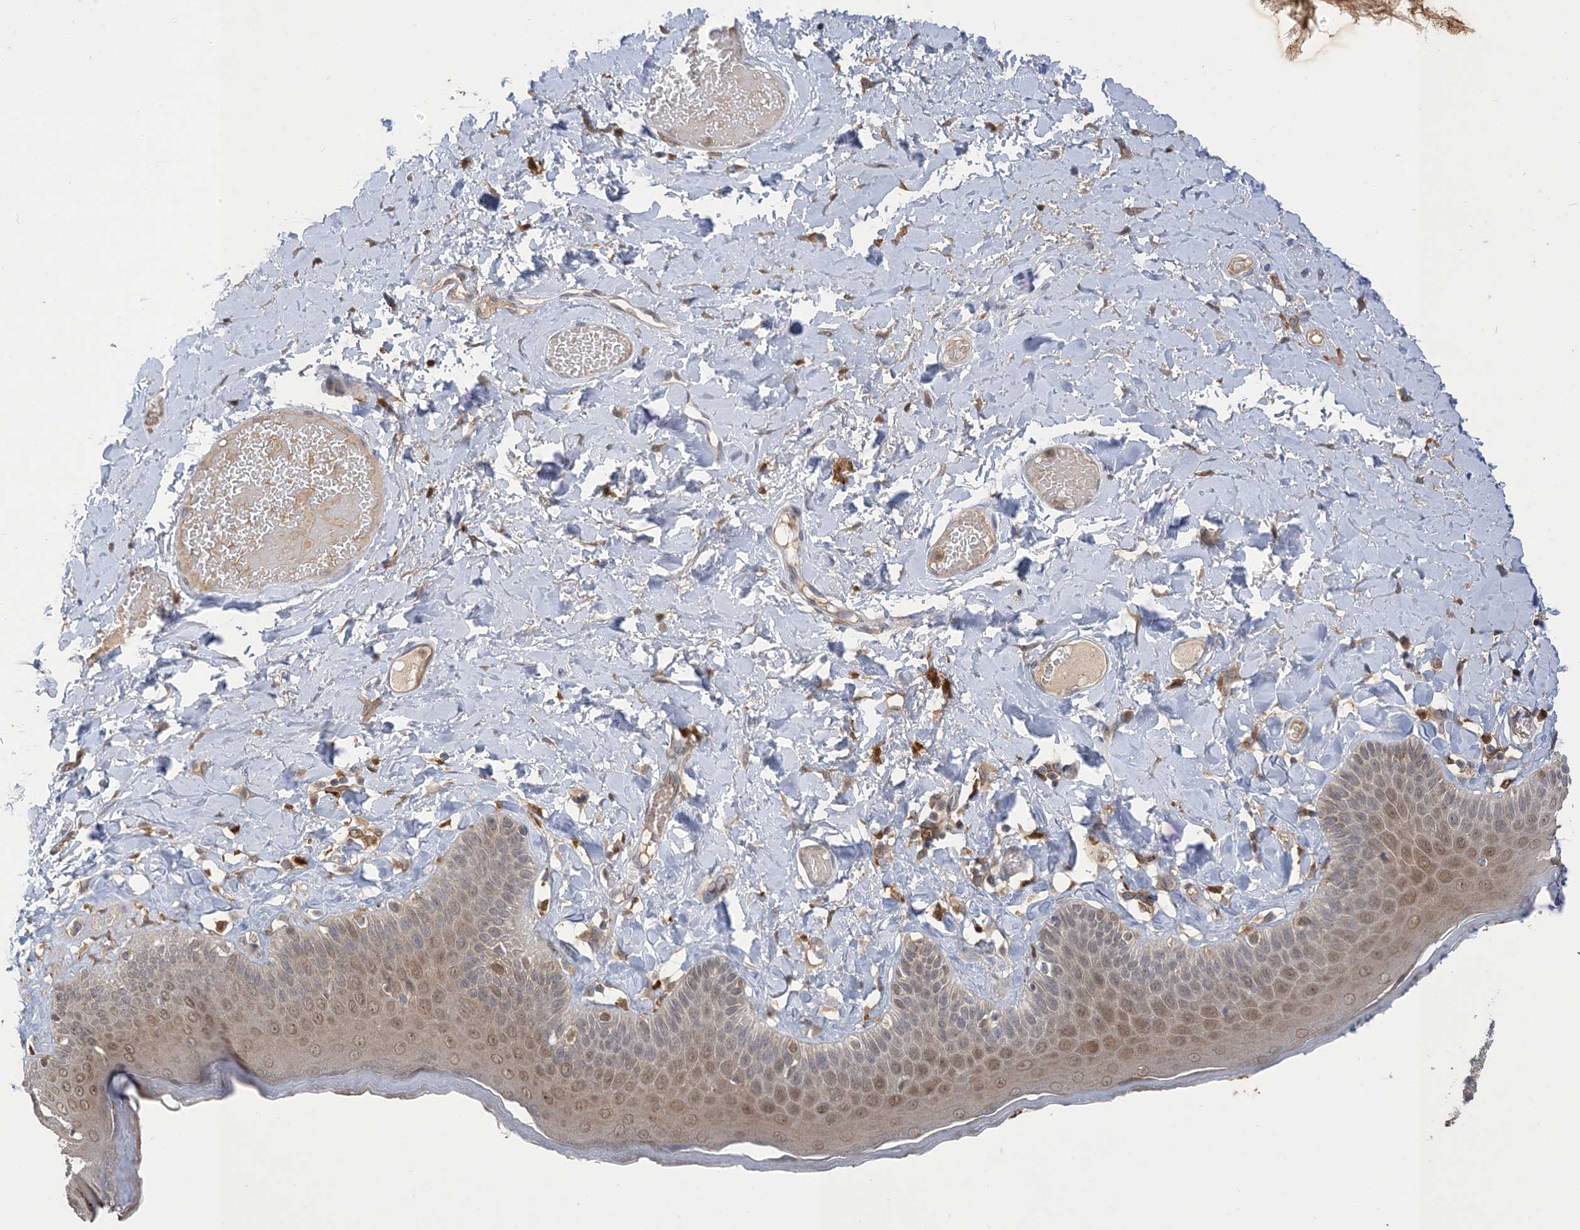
{"staining": {"intensity": "weak", "quantity": "25%-75%", "location": "cytoplasmic/membranous,nuclear"}, "tissue": "skin", "cell_type": "Epidermal cells", "image_type": "normal", "snomed": [{"axis": "morphology", "description": "Normal tissue, NOS"}, {"axis": "topography", "description": "Anal"}], "caption": "Benign skin shows weak cytoplasmic/membranous,nuclear positivity in approximately 25%-75% of epidermal cells, visualized by immunohistochemistry.", "gene": "NAGK", "patient": {"sex": "male", "age": 69}}